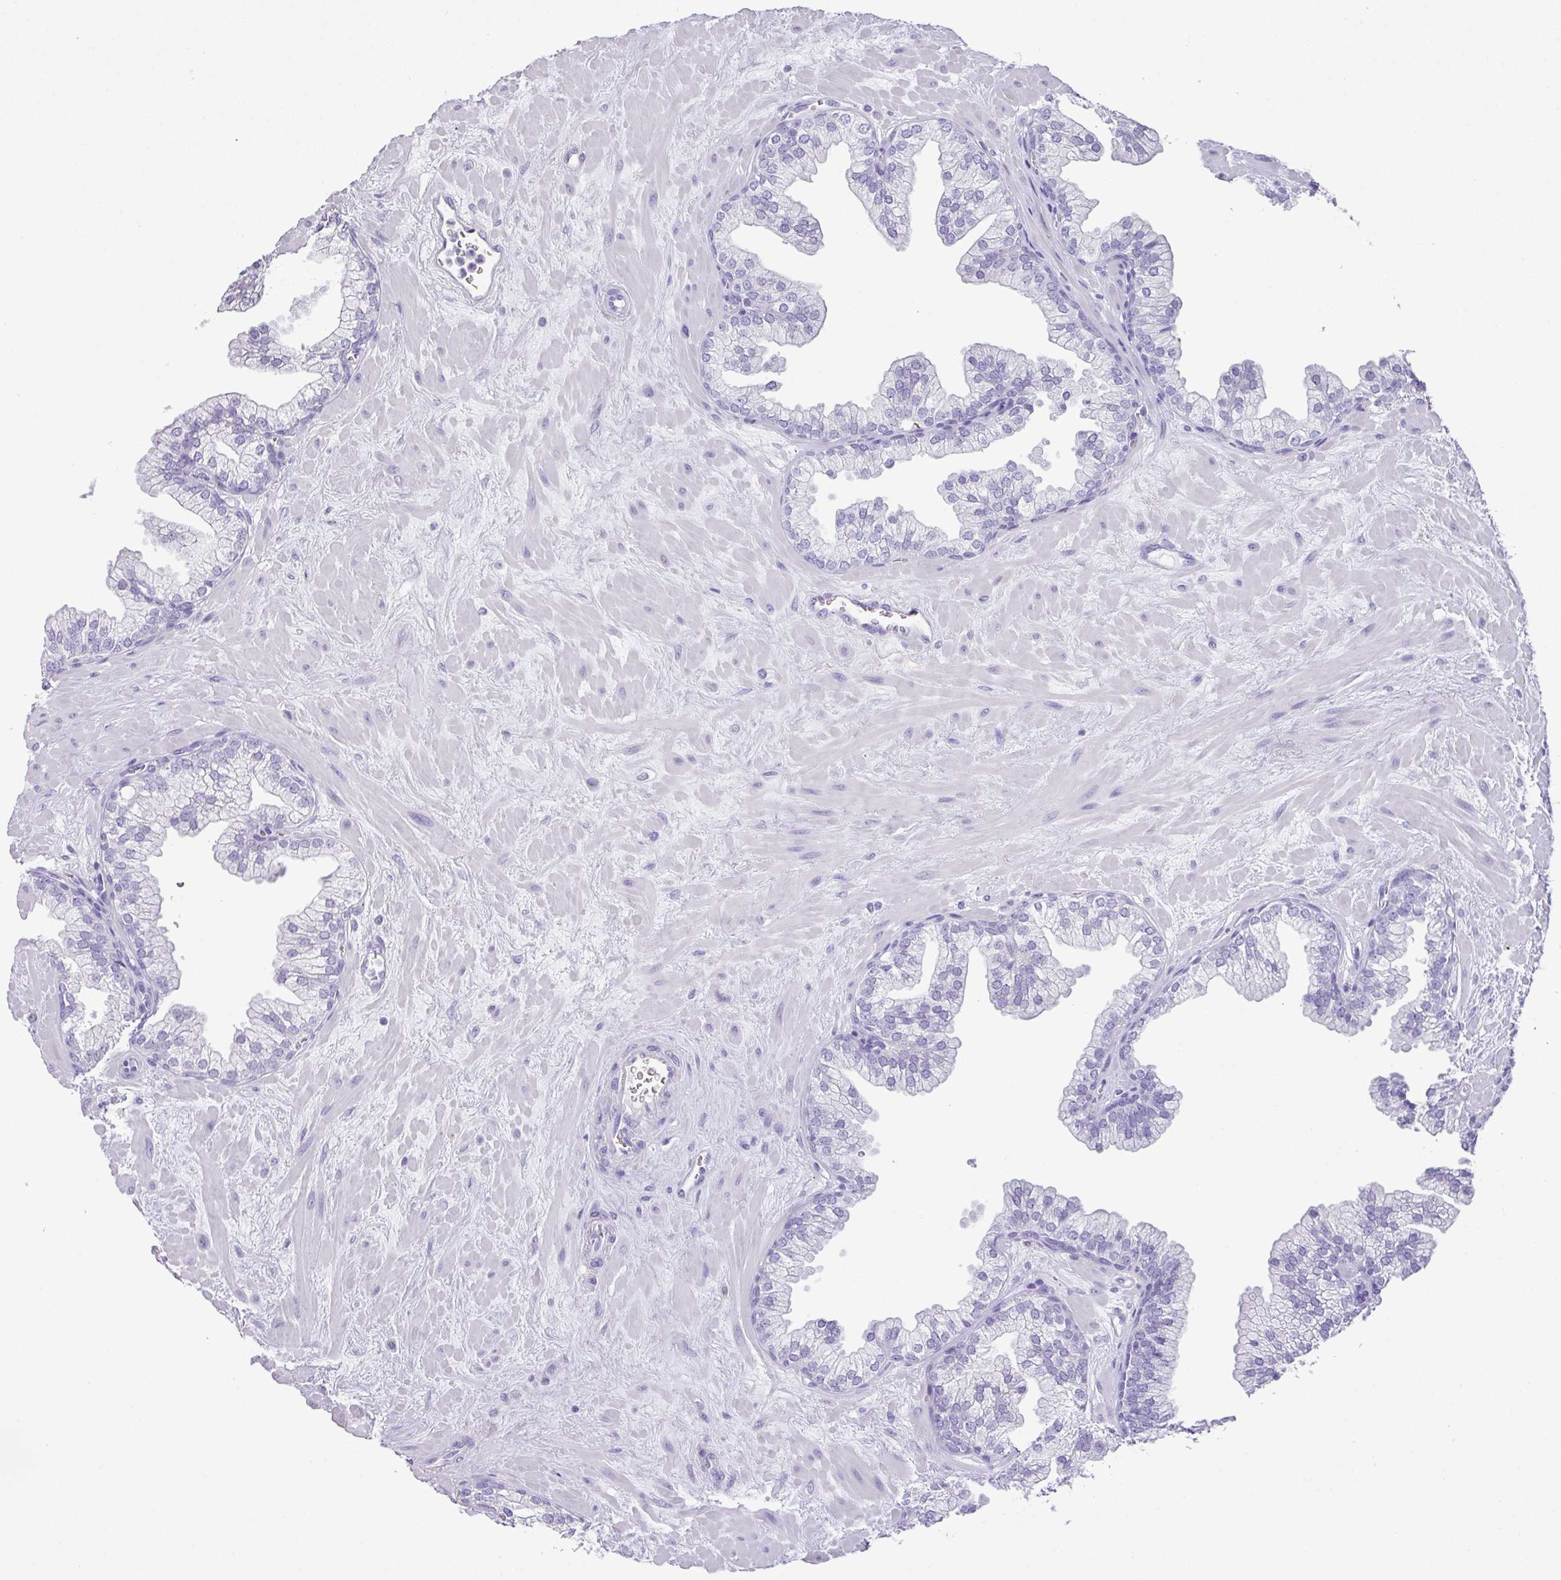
{"staining": {"intensity": "negative", "quantity": "none", "location": "none"}, "tissue": "prostate", "cell_type": "Glandular cells", "image_type": "normal", "snomed": [{"axis": "morphology", "description": "Normal tissue, NOS"}, {"axis": "topography", "description": "Prostate"}, {"axis": "topography", "description": "Peripheral nerve tissue"}], "caption": "High power microscopy photomicrograph of an immunohistochemistry histopathology image of unremarkable prostate, revealing no significant expression in glandular cells. (DAB (3,3'-diaminobenzidine) immunohistochemistry with hematoxylin counter stain).", "gene": "TNP1", "patient": {"sex": "male", "age": 61}}